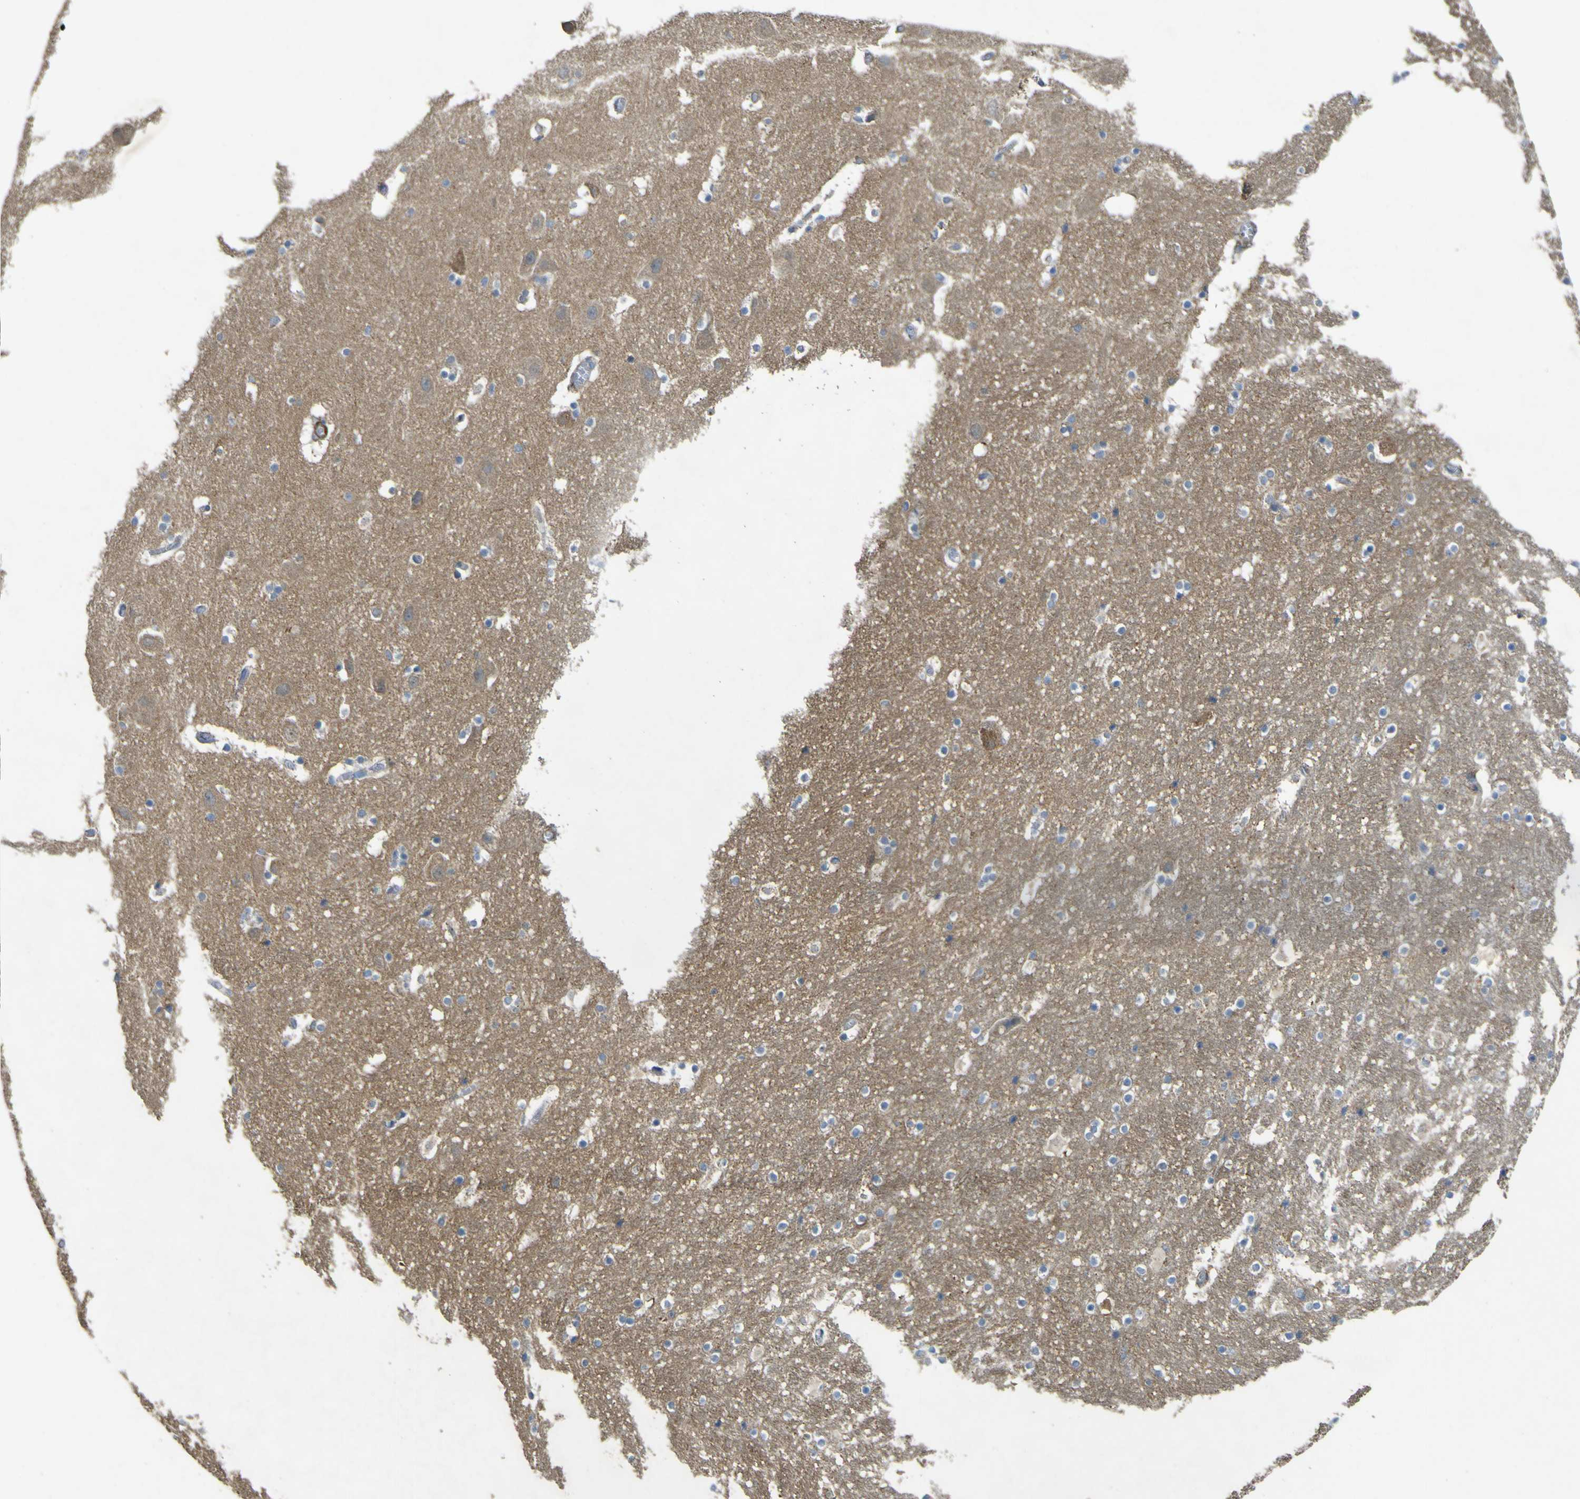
{"staining": {"intensity": "negative", "quantity": "none", "location": "none"}, "tissue": "hippocampus", "cell_type": "Glial cells", "image_type": "normal", "snomed": [{"axis": "morphology", "description": "Normal tissue, NOS"}, {"axis": "topography", "description": "Hippocampus"}], "caption": "IHC histopathology image of benign hippocampus stained for a protein (brown), which demonstrates no staining in glial cells.", "gene": "ALDH18A1", "patient": {"sex": "male", "age": 45}}